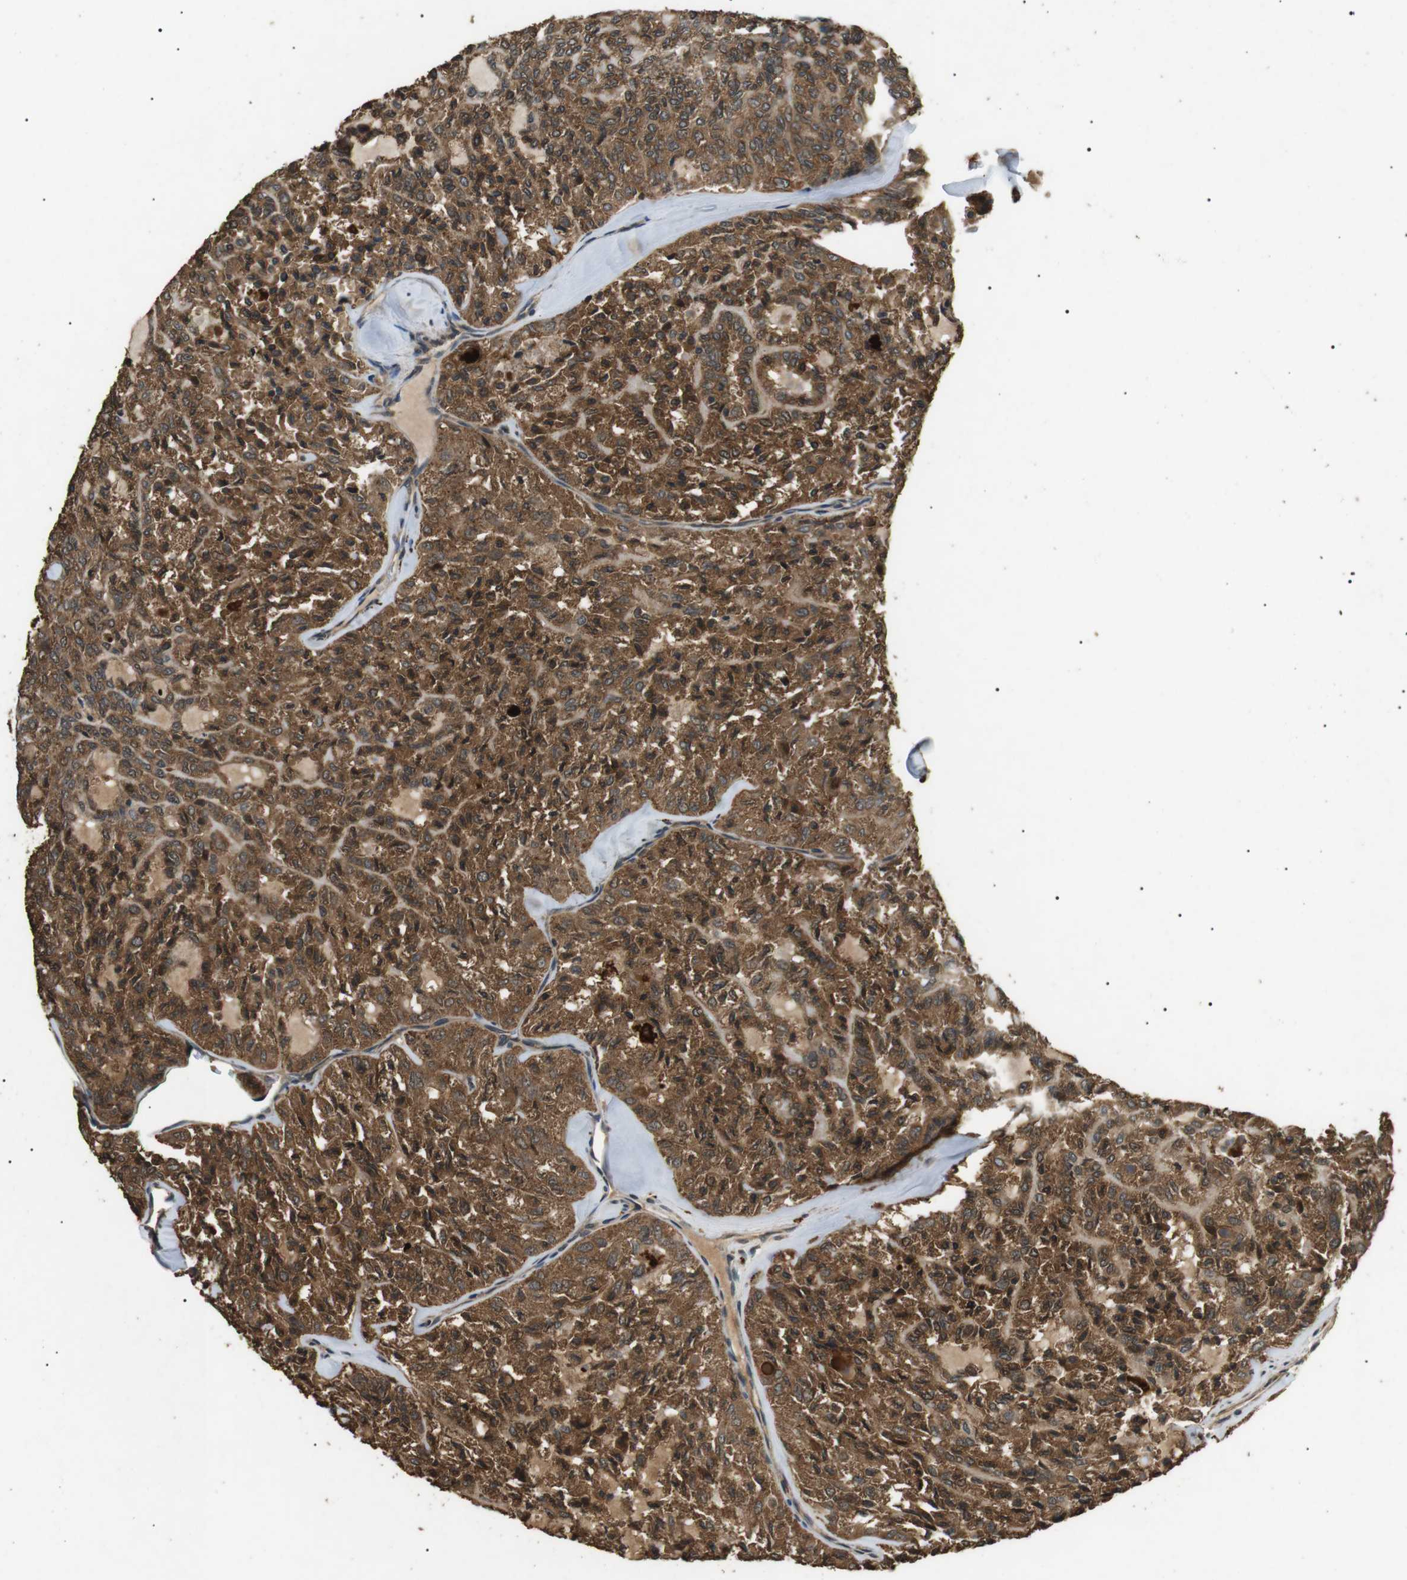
{"staining": {"intensity": "strong", "quantity": ">75%", "location": "cytoplasmic/membranous"}, "tissue": "thyroid cancer", "cell_type": "Tumor cells", "image_type": "cancer", "snomed": [{"axis": "morphology", "description": "Follicular adenoma carcinoma, NOS"}, {"axis": "topography", "description": "Thyroid gland"}], "caption": "IHC (DAB) staining of thyroid cancer displays strong cytoplasmic/membranous protein staining in approximately >75% of tumor cells.", "gene": "TBC1D15", "patient": {"sex": "male", "age": 75}}